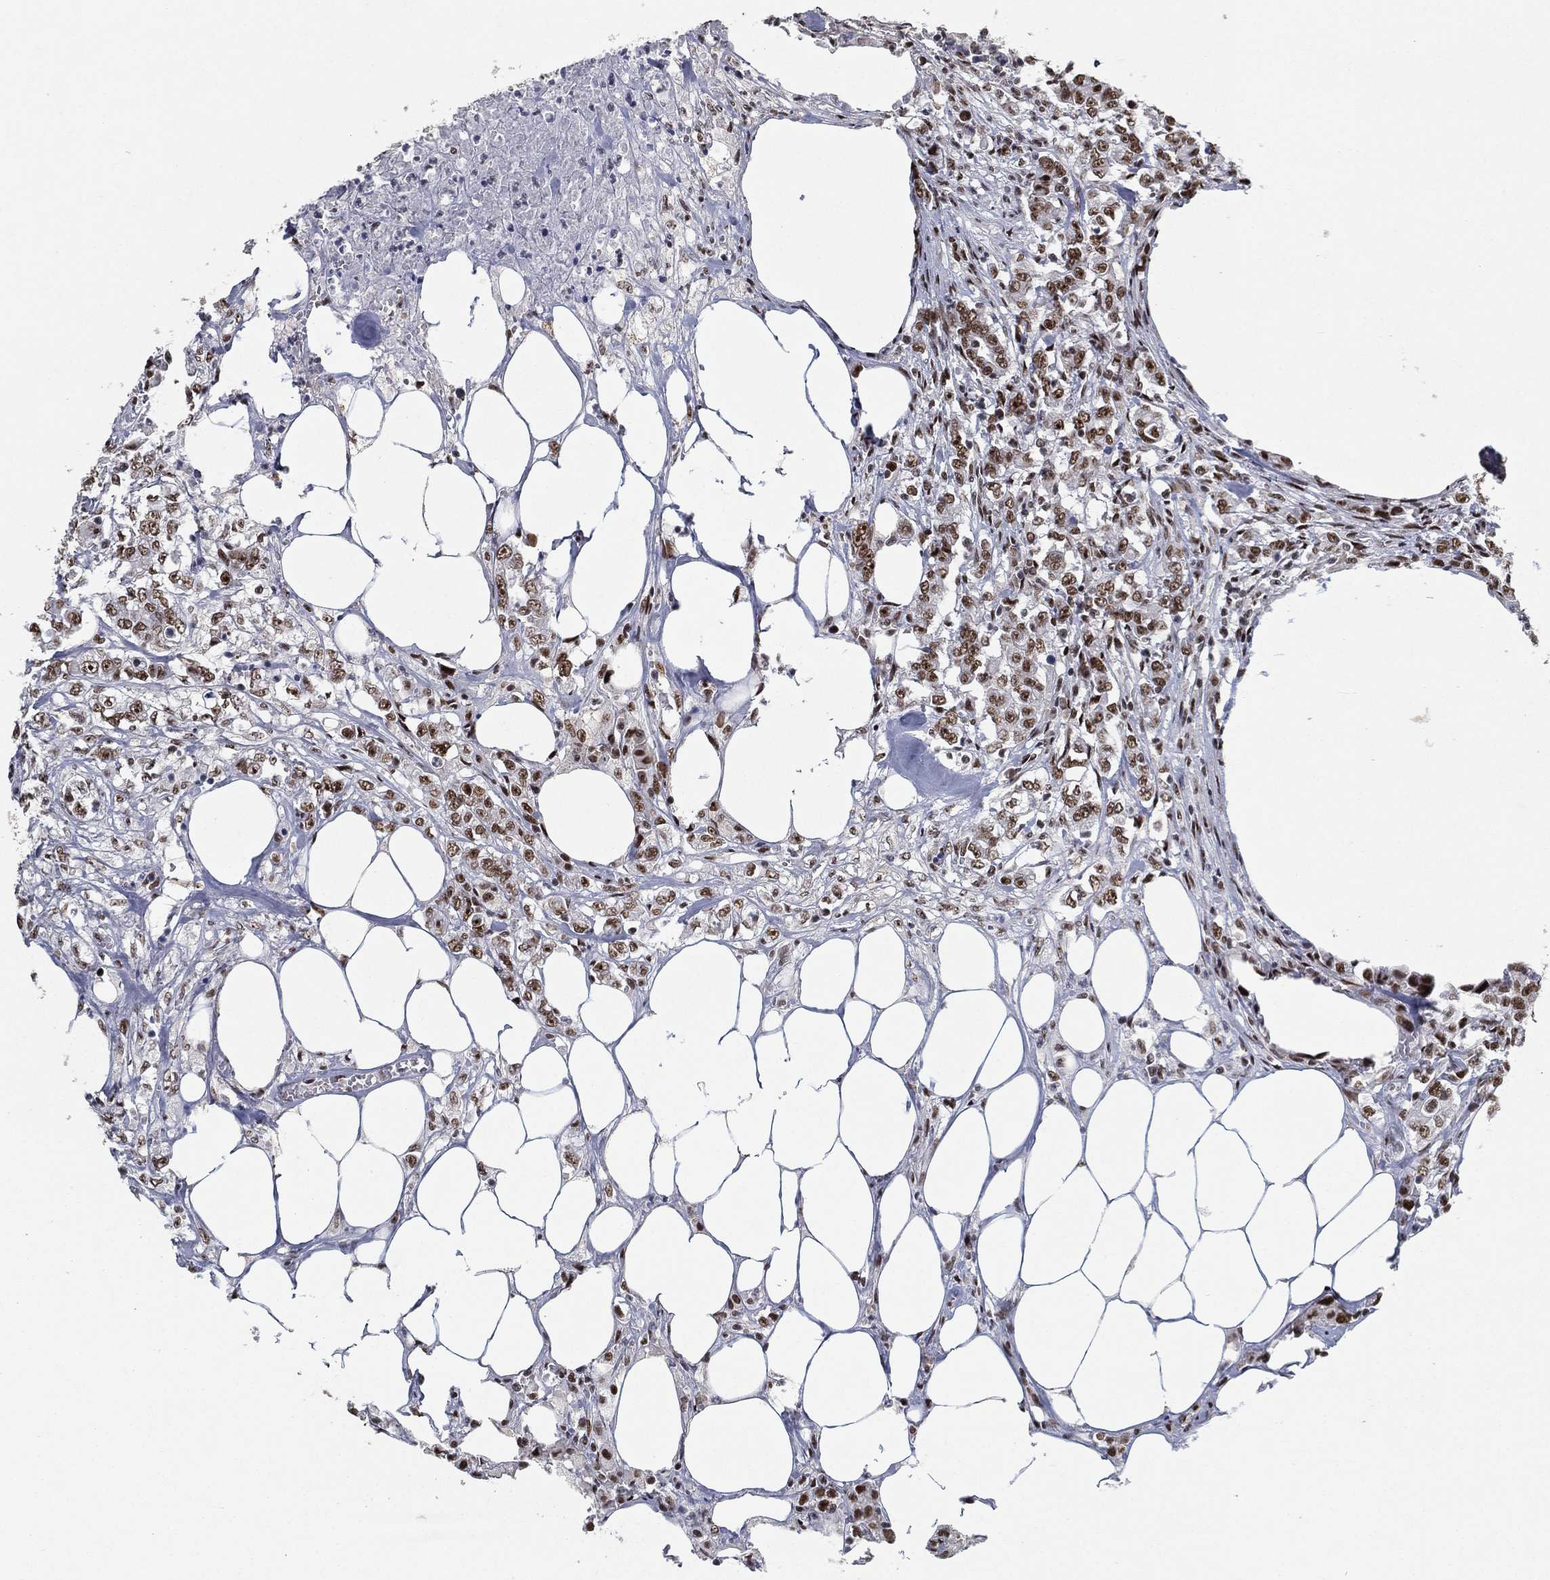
{"staining": {"intensity": "strong", "quantity": ">75%", "location": "nuclear"}, "tissue": "colorectal cancer", "cell_type": "Tumor cells", "image_type": "cancer", "snomed": [{"axis": "morphology", "description": "Adenocarcinoma, NOS"}, {"axis": "topography", "description": "Colon"}], "caption": "The micrograph demonstrates immunohistochemical staining of colorectal cancer (adenocarcinoma). There is strong nuclear positivity is identified in about >75% of tumor cells.", "gene": "DDX27", "patient": {"sex": "female", "age": 48}}